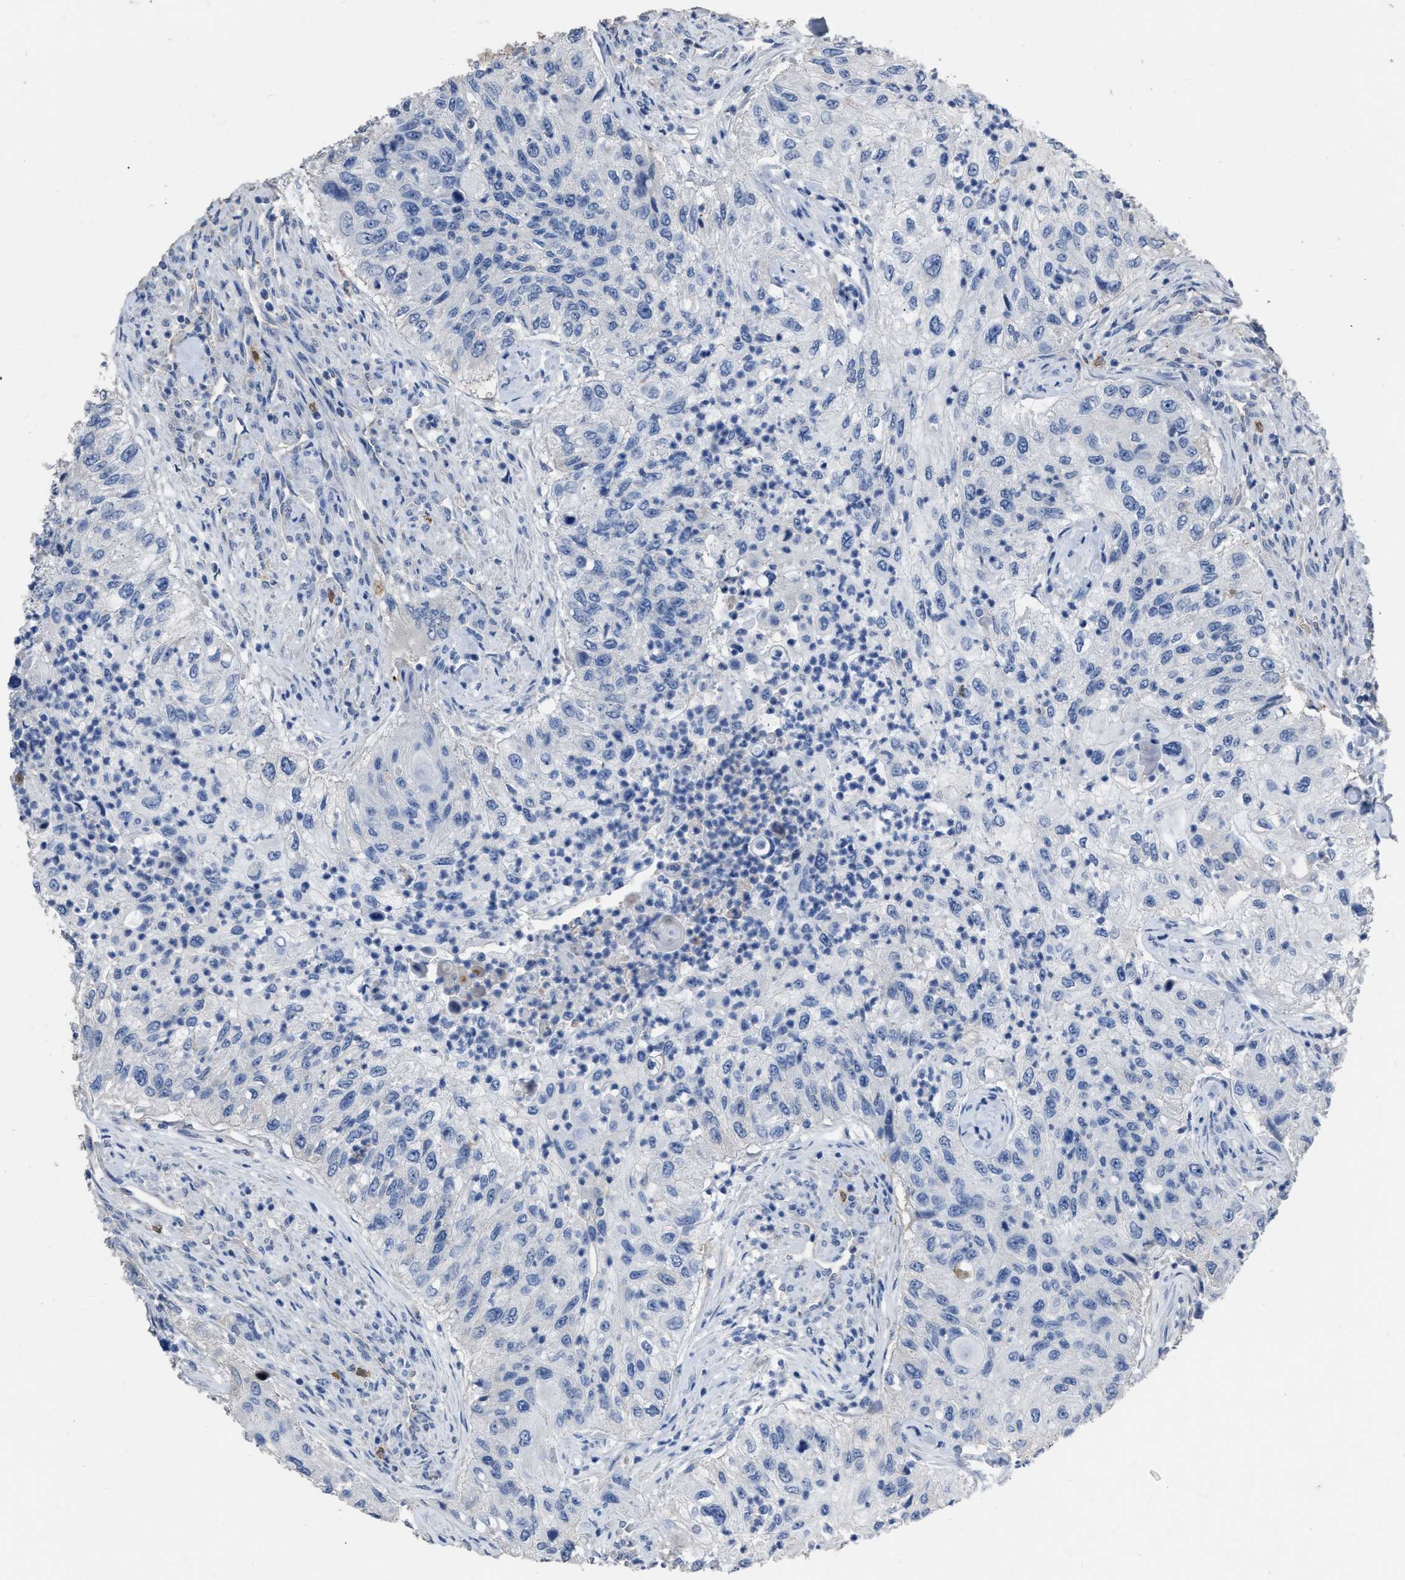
{"staining": {"intensity": "negative", "quantity": "none", "location": "none"}, "tissue": "urothelial cancer", "cell_type": "Tumor cells", "image_type": "cancer", "snomed": [{"axis": "morphology", "description": "Urothelial carcinoma, High grade"}, {"axis": "topography", "description": "Urinary bladder"}], "caption": "DAB immunohistochemical staining of human urothelial cancer exhibits no significant expression in tumor cells. (Stains: DAB immunohistochemistry (IHC) with hematoxylin counter stain, Microscopy: brightfield microscopy at high magnification).", "gene": "HABP2", "patient": {"sex": "female", "age": 60}}